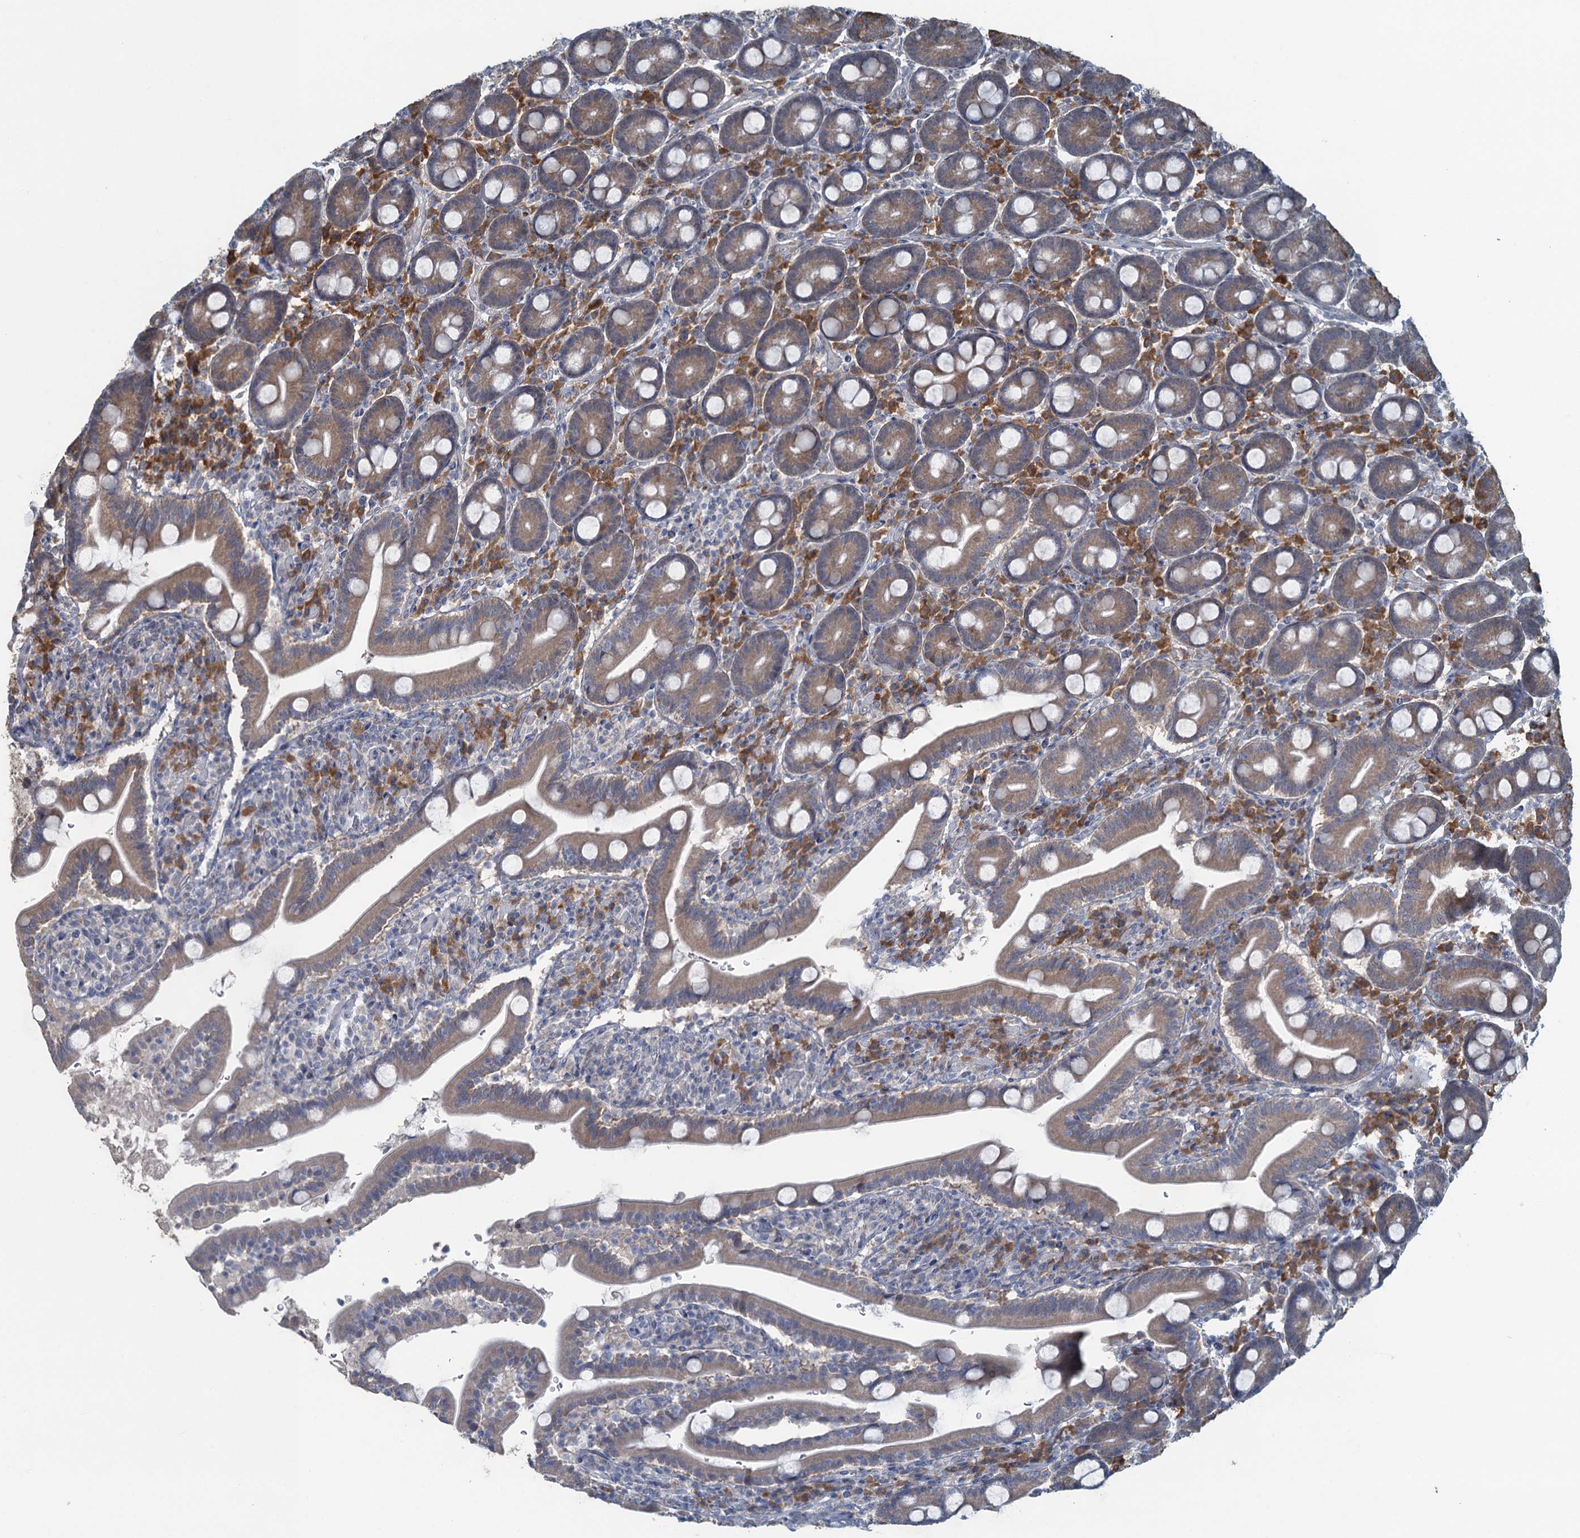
{"staining": {"intensity": "moderate", "quantity": ">75%", "location": "cytoplasmic/membranous"}, "tissue": "duodenum", "cell_type": "Glandular cells", "image_type": "normal", "snomed": [{"axis": "morphology", "description": "Normal tissue, NOS"}, {"axis": "topography", "description": "Duodenum"}], "caption": "An immunohistochemistry photomicrograph of unremarkable tissue is shown. Protein staining in brown labels moderate cytoplasmic/membranous positivity in duodenum within glandular cells. Nuclei are stained in blue.", "gene": "TEX35", "patient": {"sex": "male", "age": 35}}